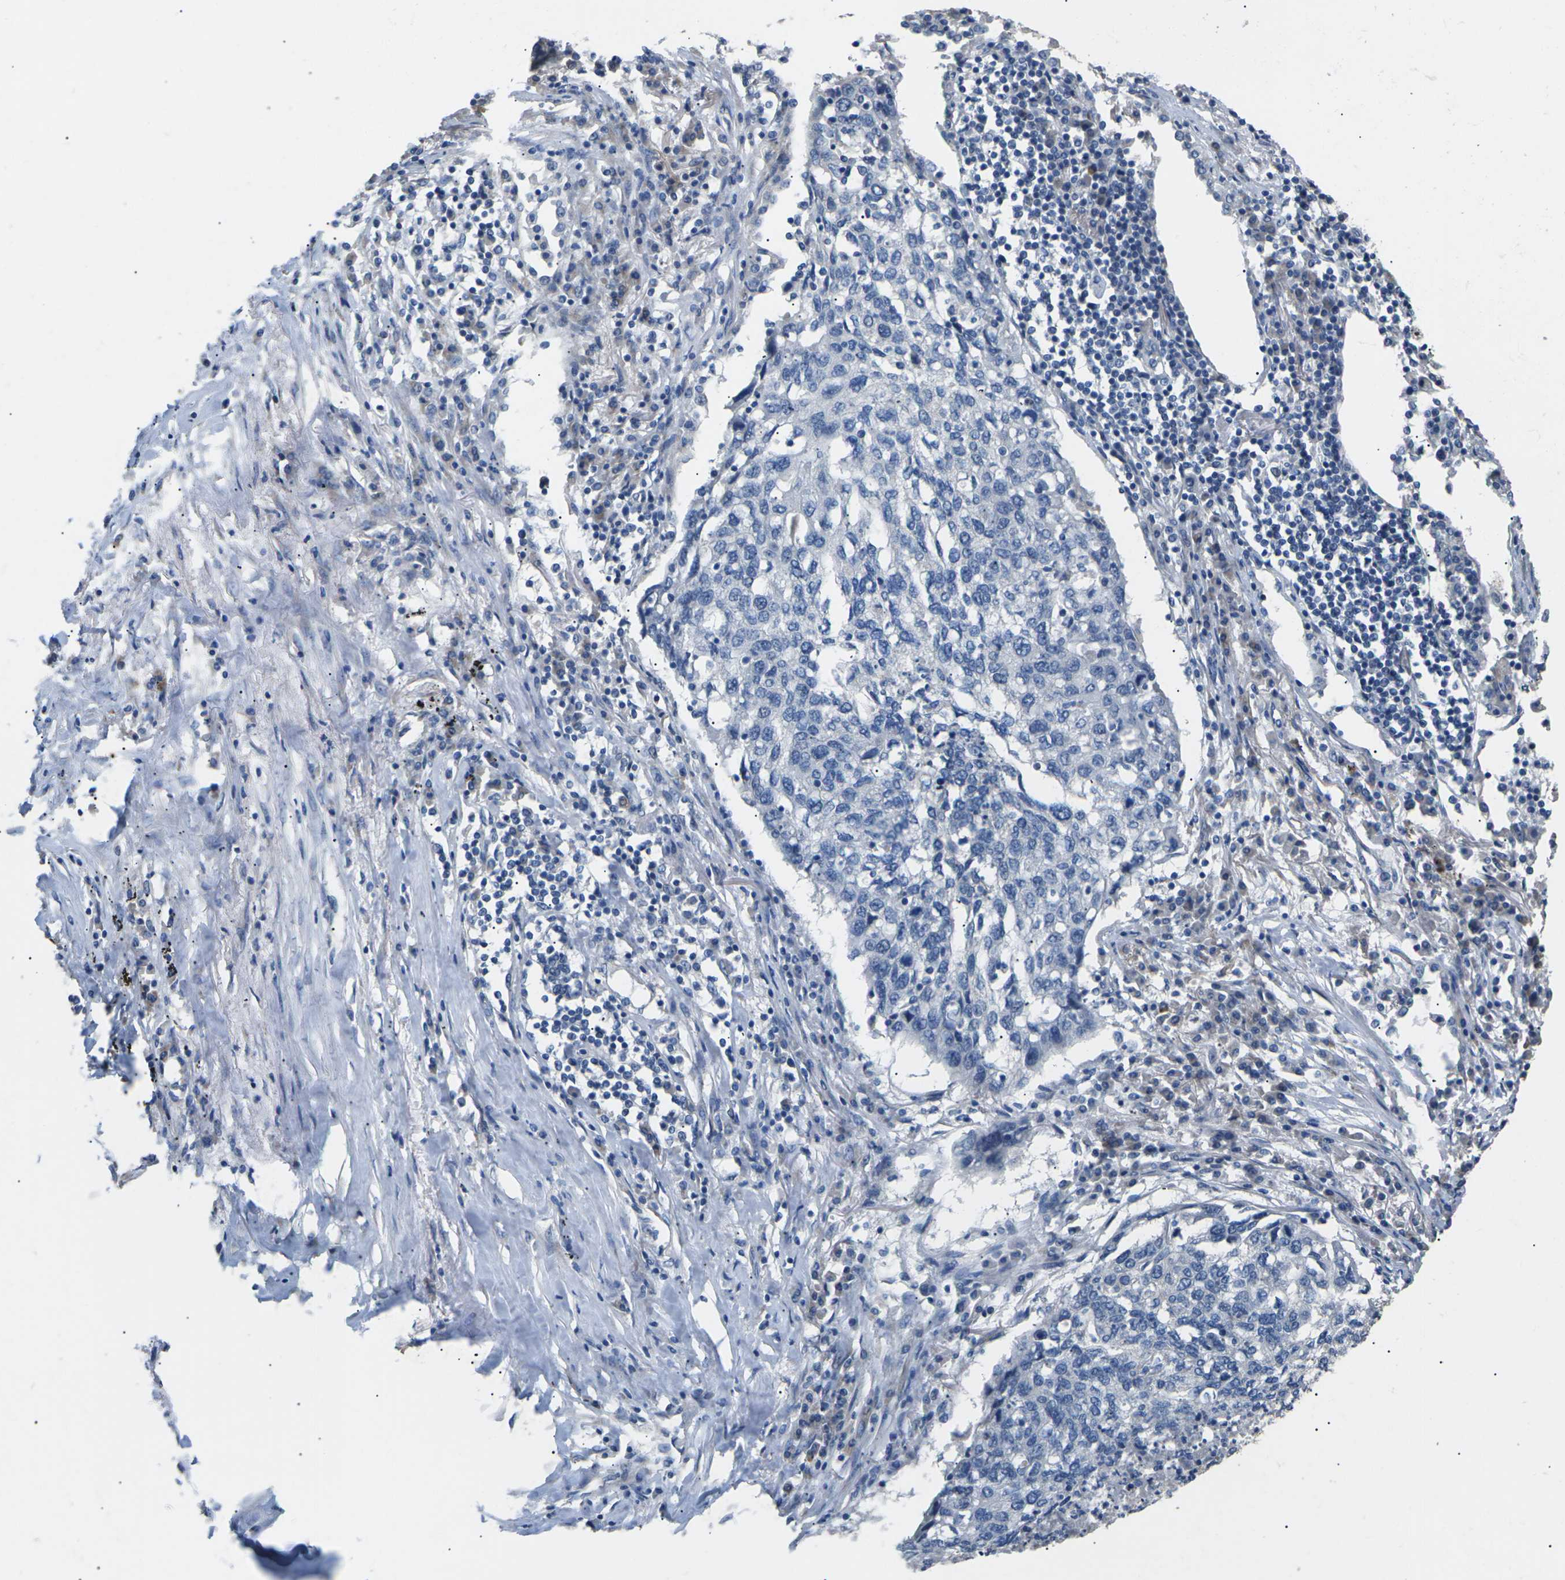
{"staining": {"intensity": "negative", "quantity": "none", "location": "none"}, "tissue": "lung cancer", "cell_type": "Tumor cells", "image_type": "cancer", "snomed": [{"axis": "morphology", "description": "Squamous cell carcinoma, NOS"}, {"axis": "topography", "description": "Lung"}], "caption": "DAB immunohistochemical staining of lung squamous cell carcinoma shows no significant staining in tumor cells.", "gene": "KLHDC8B", "patient": {"sex": "female", "age": 63}}